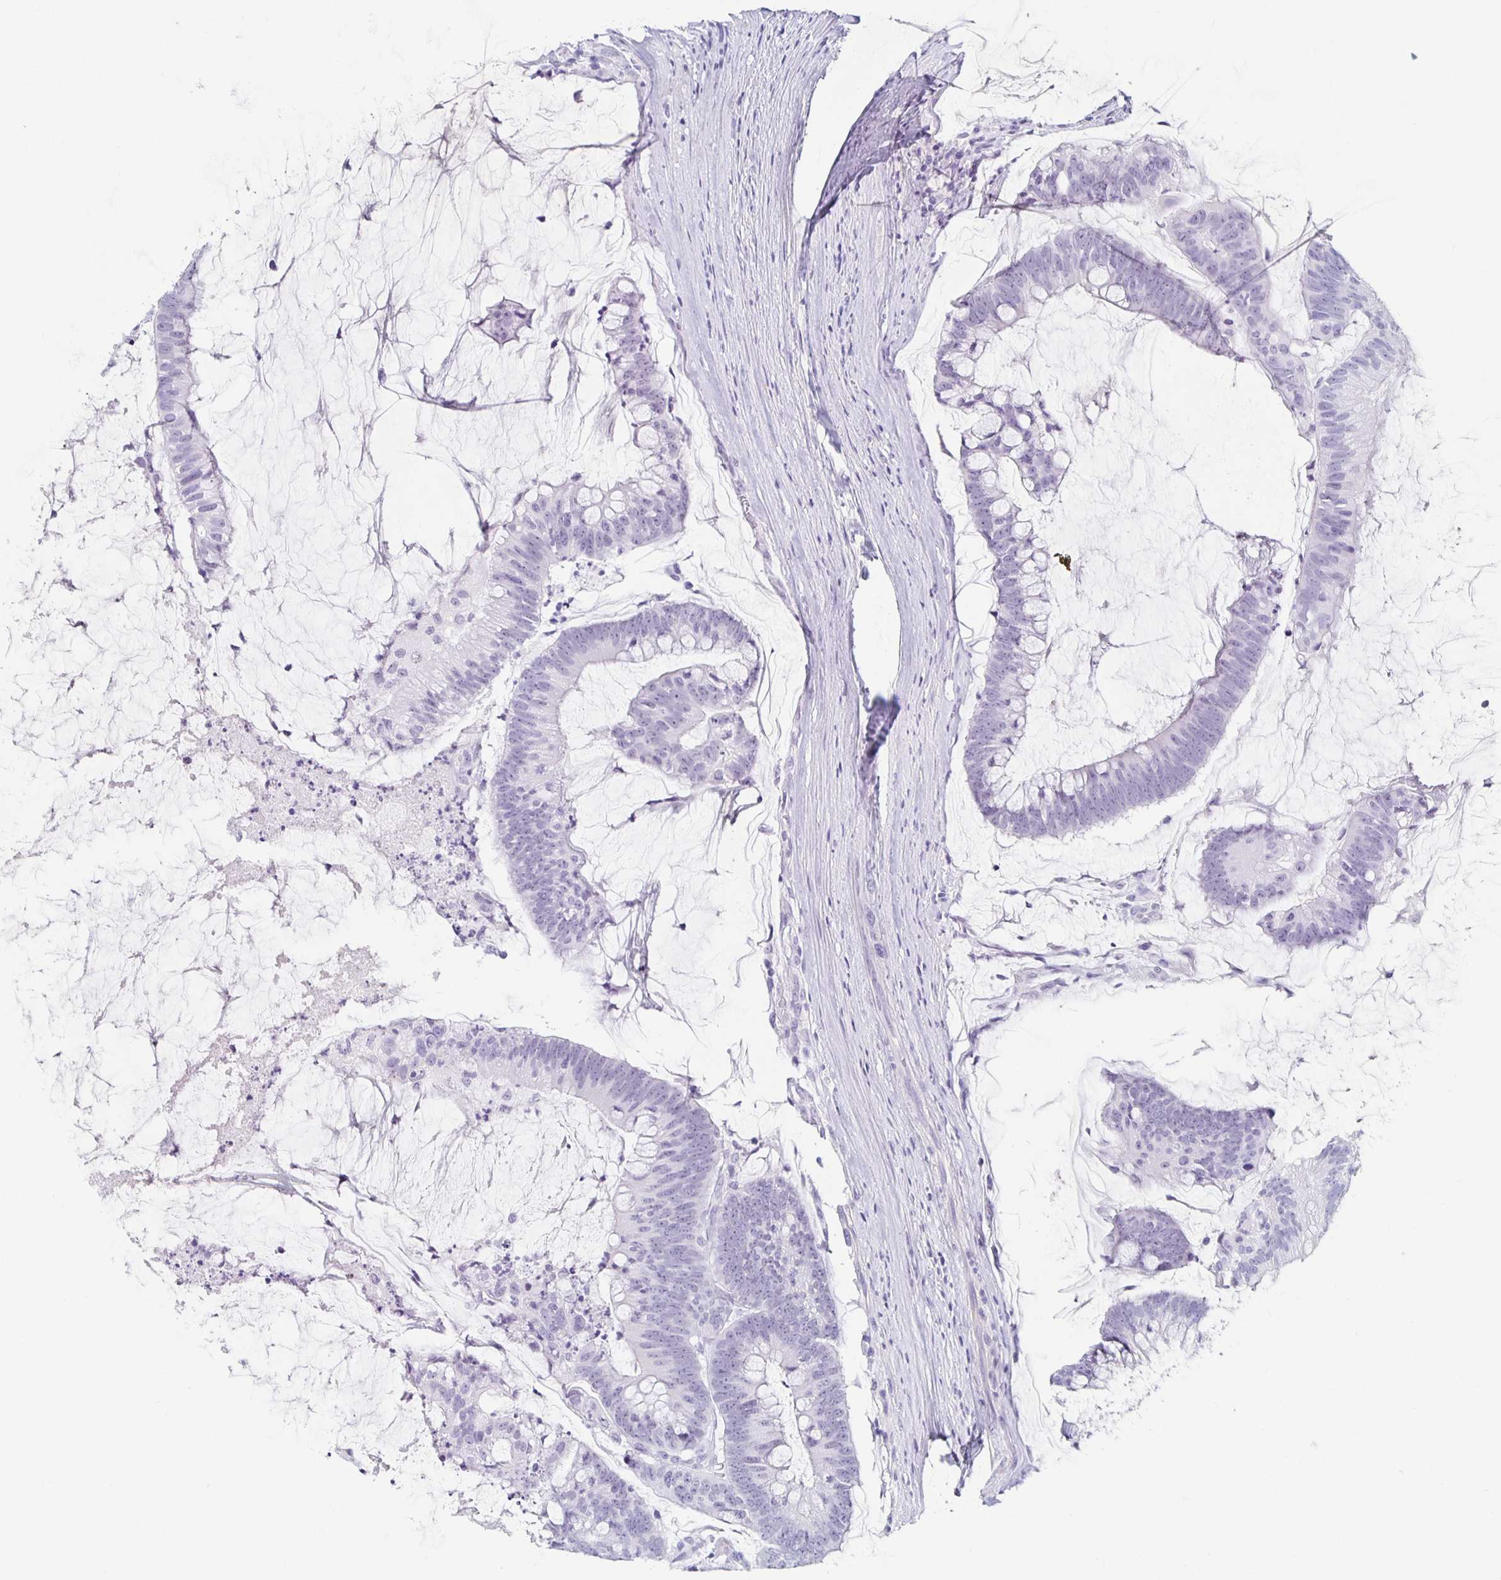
{"staining": {"intensity": "negative", "quantity": "none", "location": "none"}, "tissue": "colorectal cancer", "cell_type": "Tumor cells", "image_type": "cancer", "snomed": [{"axis": "morphology", "description": "Adenocarcinoma, NOS"}, {"axis": "topography", "description": "Colon"}], "caption": "Photomicrograph shows no protein staining in tumor cells of colorectal cancer tissue.", "gene": "KCNQ2", "patient": {"sex": "male", "age": 62}}